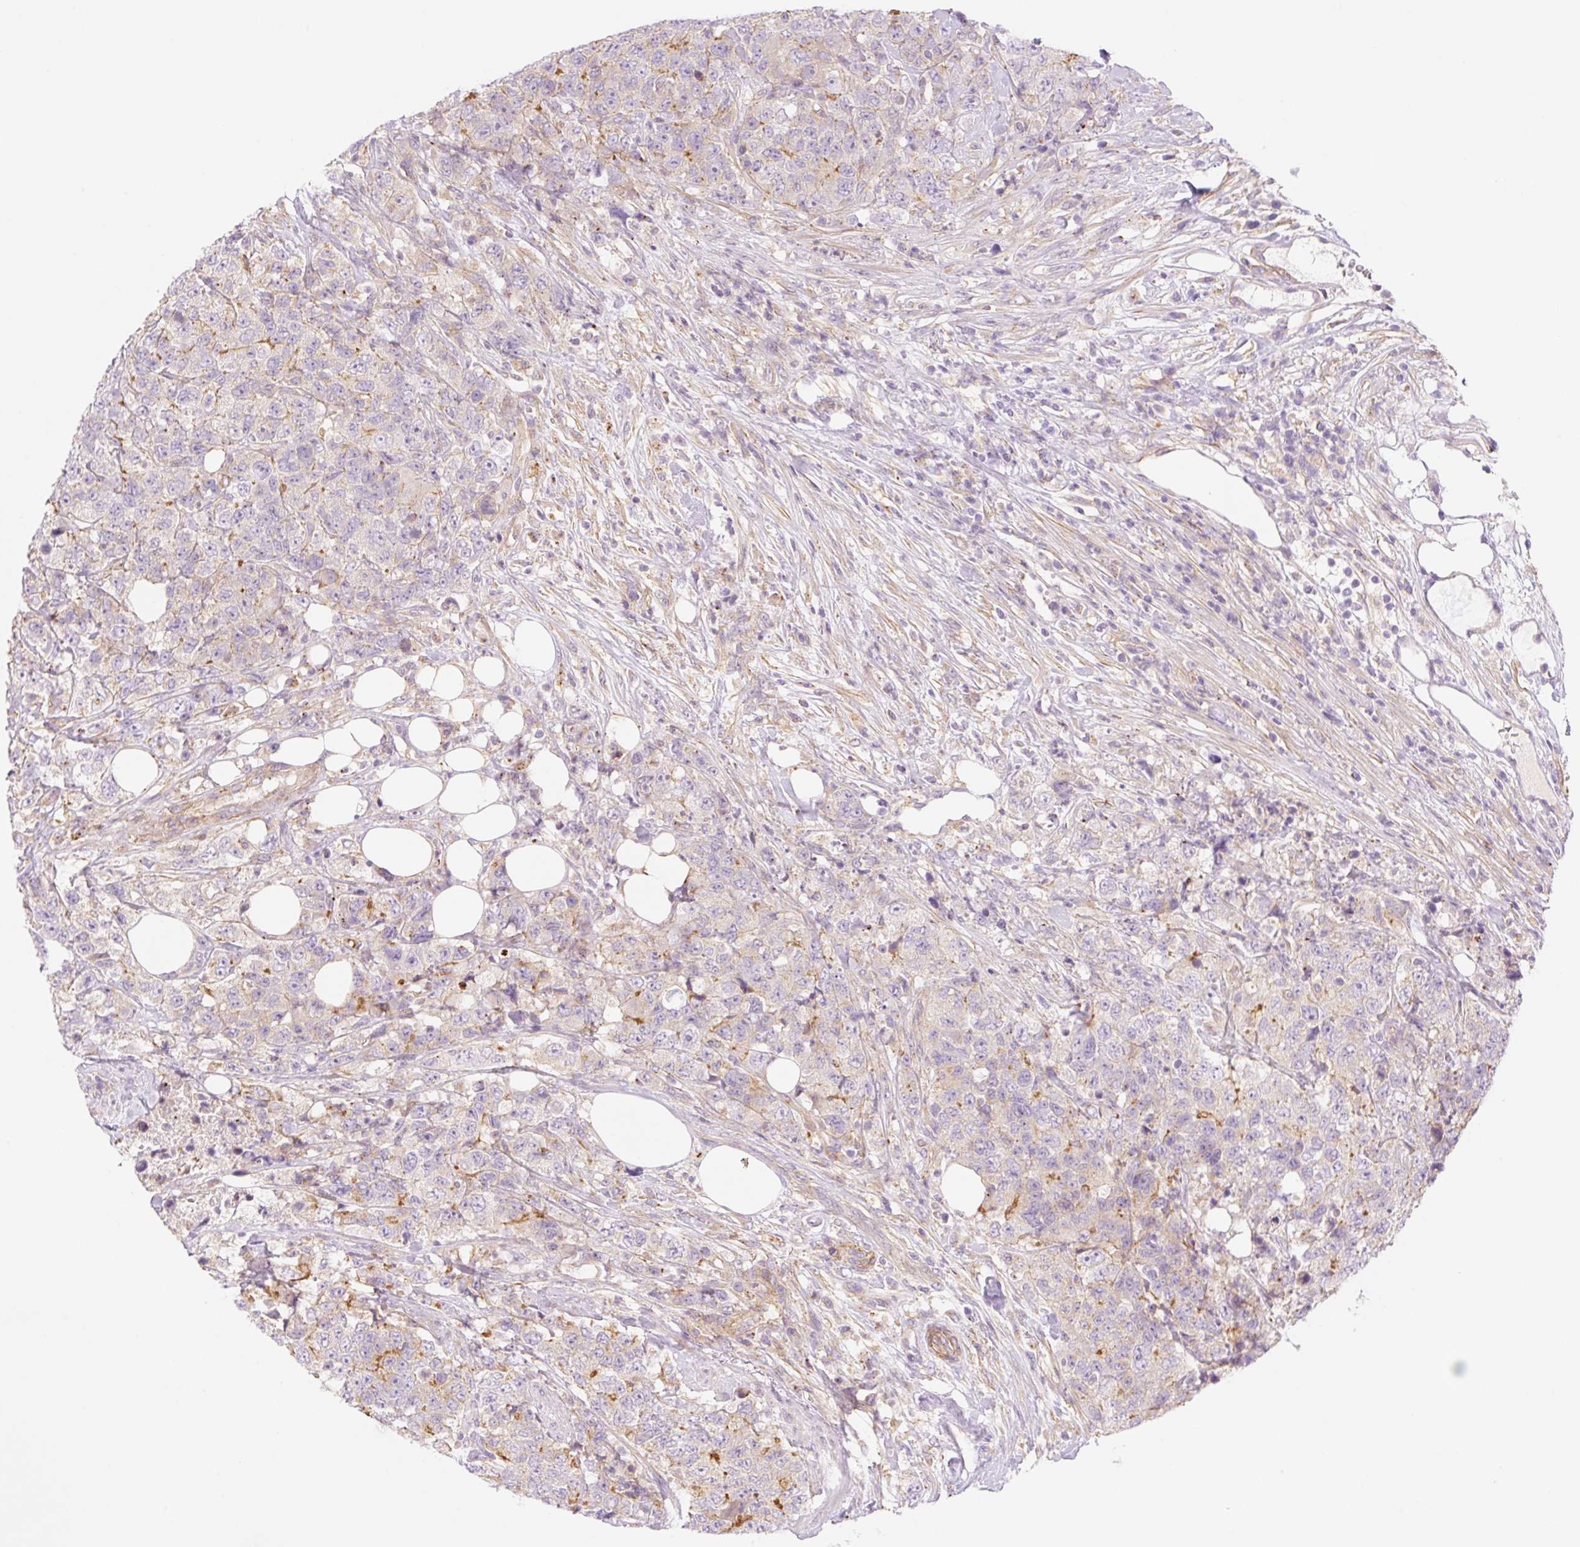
{"staining": {"intensity": "moderate", "quantity": "<25%", "location": "cytoplasmic/membranous"}, "tissue": "urothelial cancer", "cell_type": "Tumor cells", "image_type": "cancer", "snomed": [{"axis": "morphology", "description": "Urothelial carcinoma, High grade"}, {"axis": "topography", "description": "Urinary bladder"}], "caption": "Immunohistochemistry (DAB (3,3'-diaminobenzidine)) staining of urothelial carcinoma (high-grade) exhibits moderate cytoplasmic/membranous protein positivity in approximately <25% of tumor cells. Nuclei are stained in blue.", "gene": "NLRP5", "patient": {"sex": "female", "age": 78}}